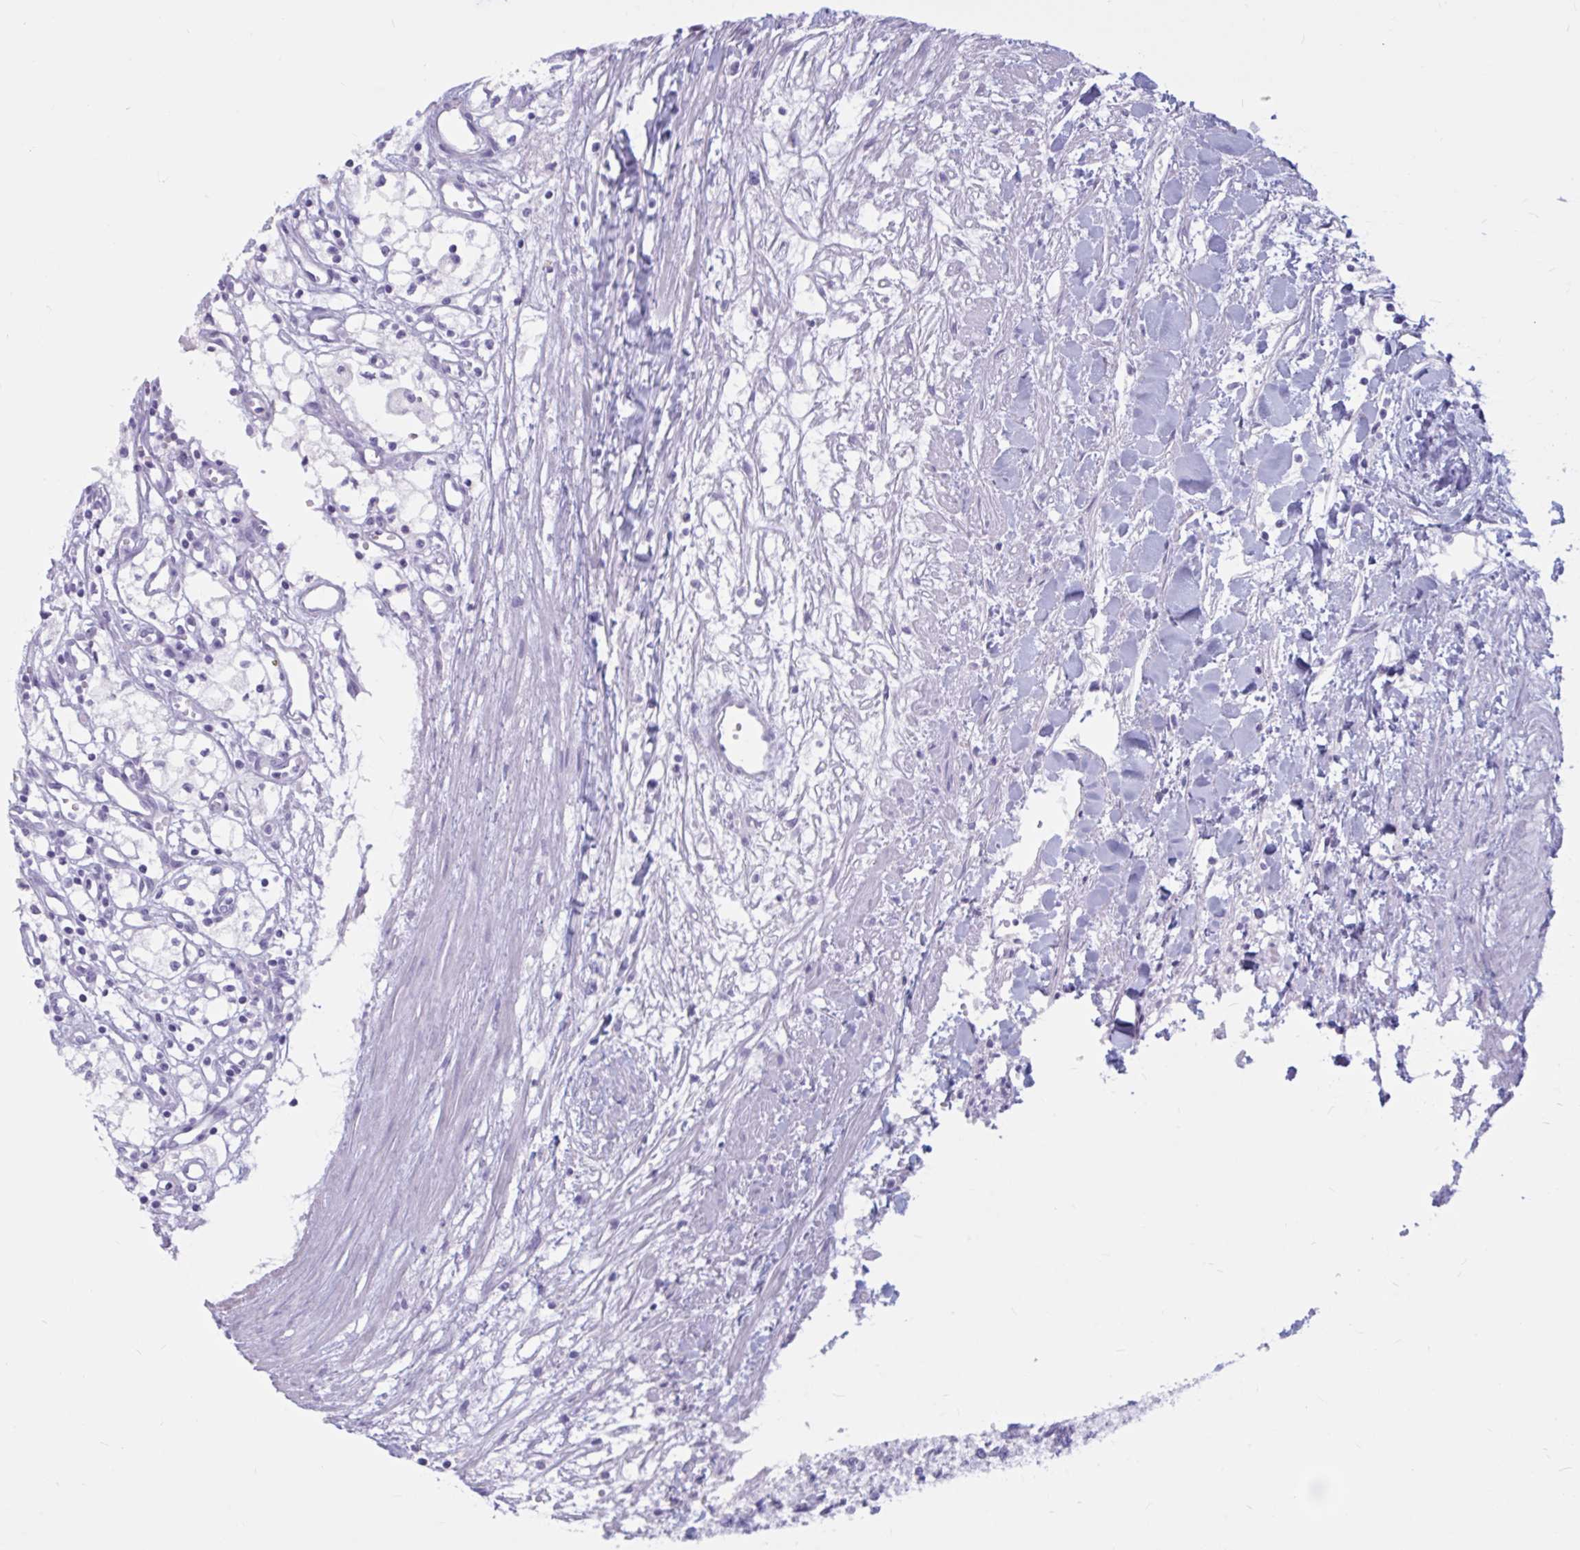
{"staining": {"intensity": "negative", "quantity": "none", "location": "none"}, "tissue": "renal cancer", "cell_type": "Tumor cells", "image_type": "cancer", "snomed": [{"axis": "morphology", "description": "Adenocarcinoma, NOS"}, {"axis": "topography", "description": "Kidney"}], "caption": "High power microscopy histopathology image of an immunohistochemistry (IHC) image of adenocarcinoma (renal), revealing no significant staining in tumor cells.", "gene": "BBS10", "patient": {"sex": "male", "age": 59}}